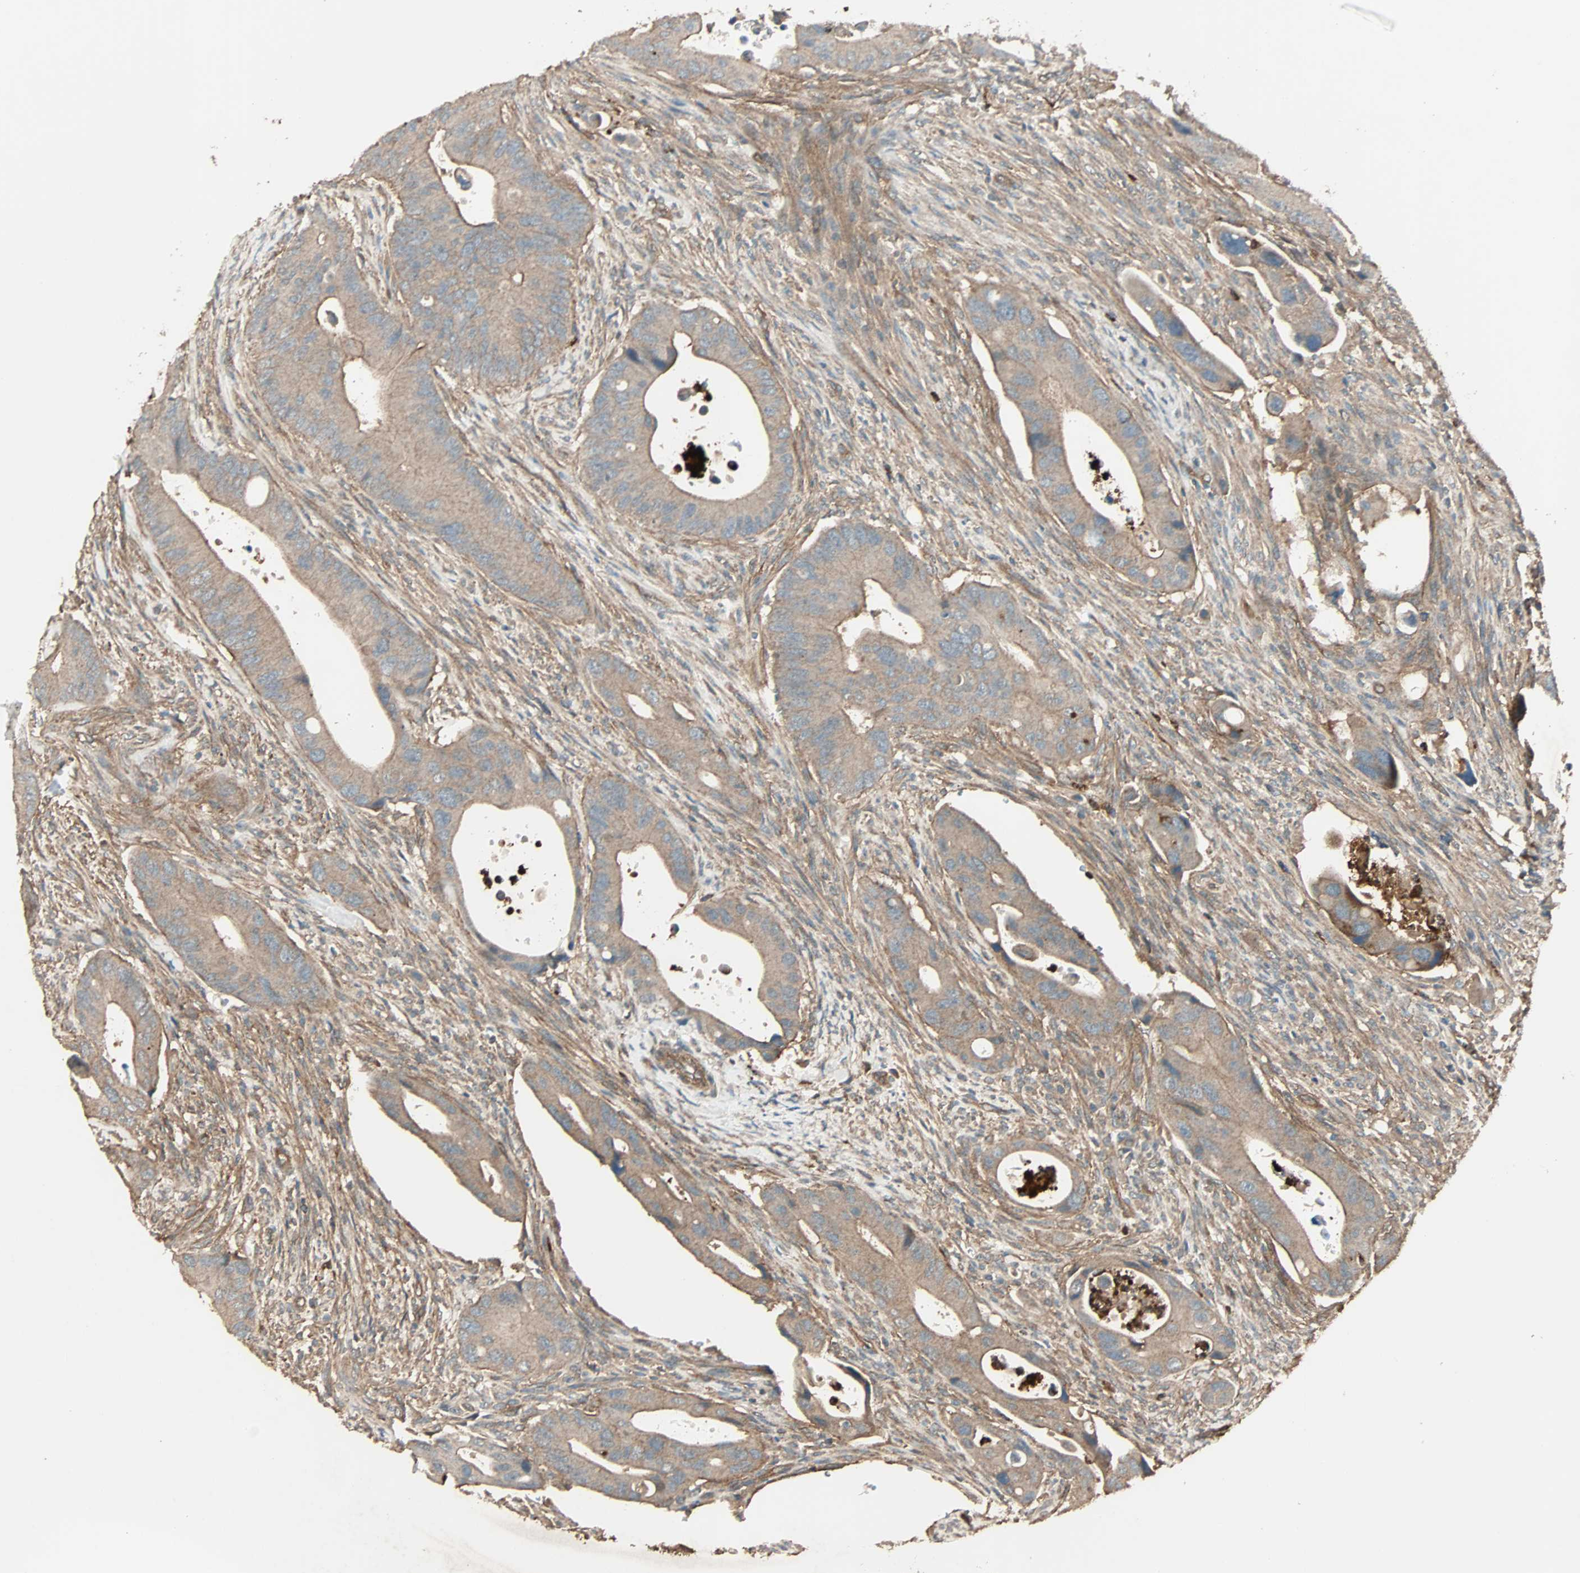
{"staining": {"intensity": "moderate", "quantity": ">75%", "location": "cytoplasmic/membranous"}, "tissue": "colorectal cancer", "cell_type": "Tumor cells", "image_type": "cancer", "snomed": [{"axis": "morphology", "description": "Adenocarcinoma, NOS"}, {"axis": "topography", "description": "Rectum"}], "caption": "The histopathology image displays a brown stain indicating the presence of a protein in the cytoplasmic/membranous of tumor cells in colorectal cancer.", "gene": "GCK", "patient": {"sex": "female", "age": 57}}